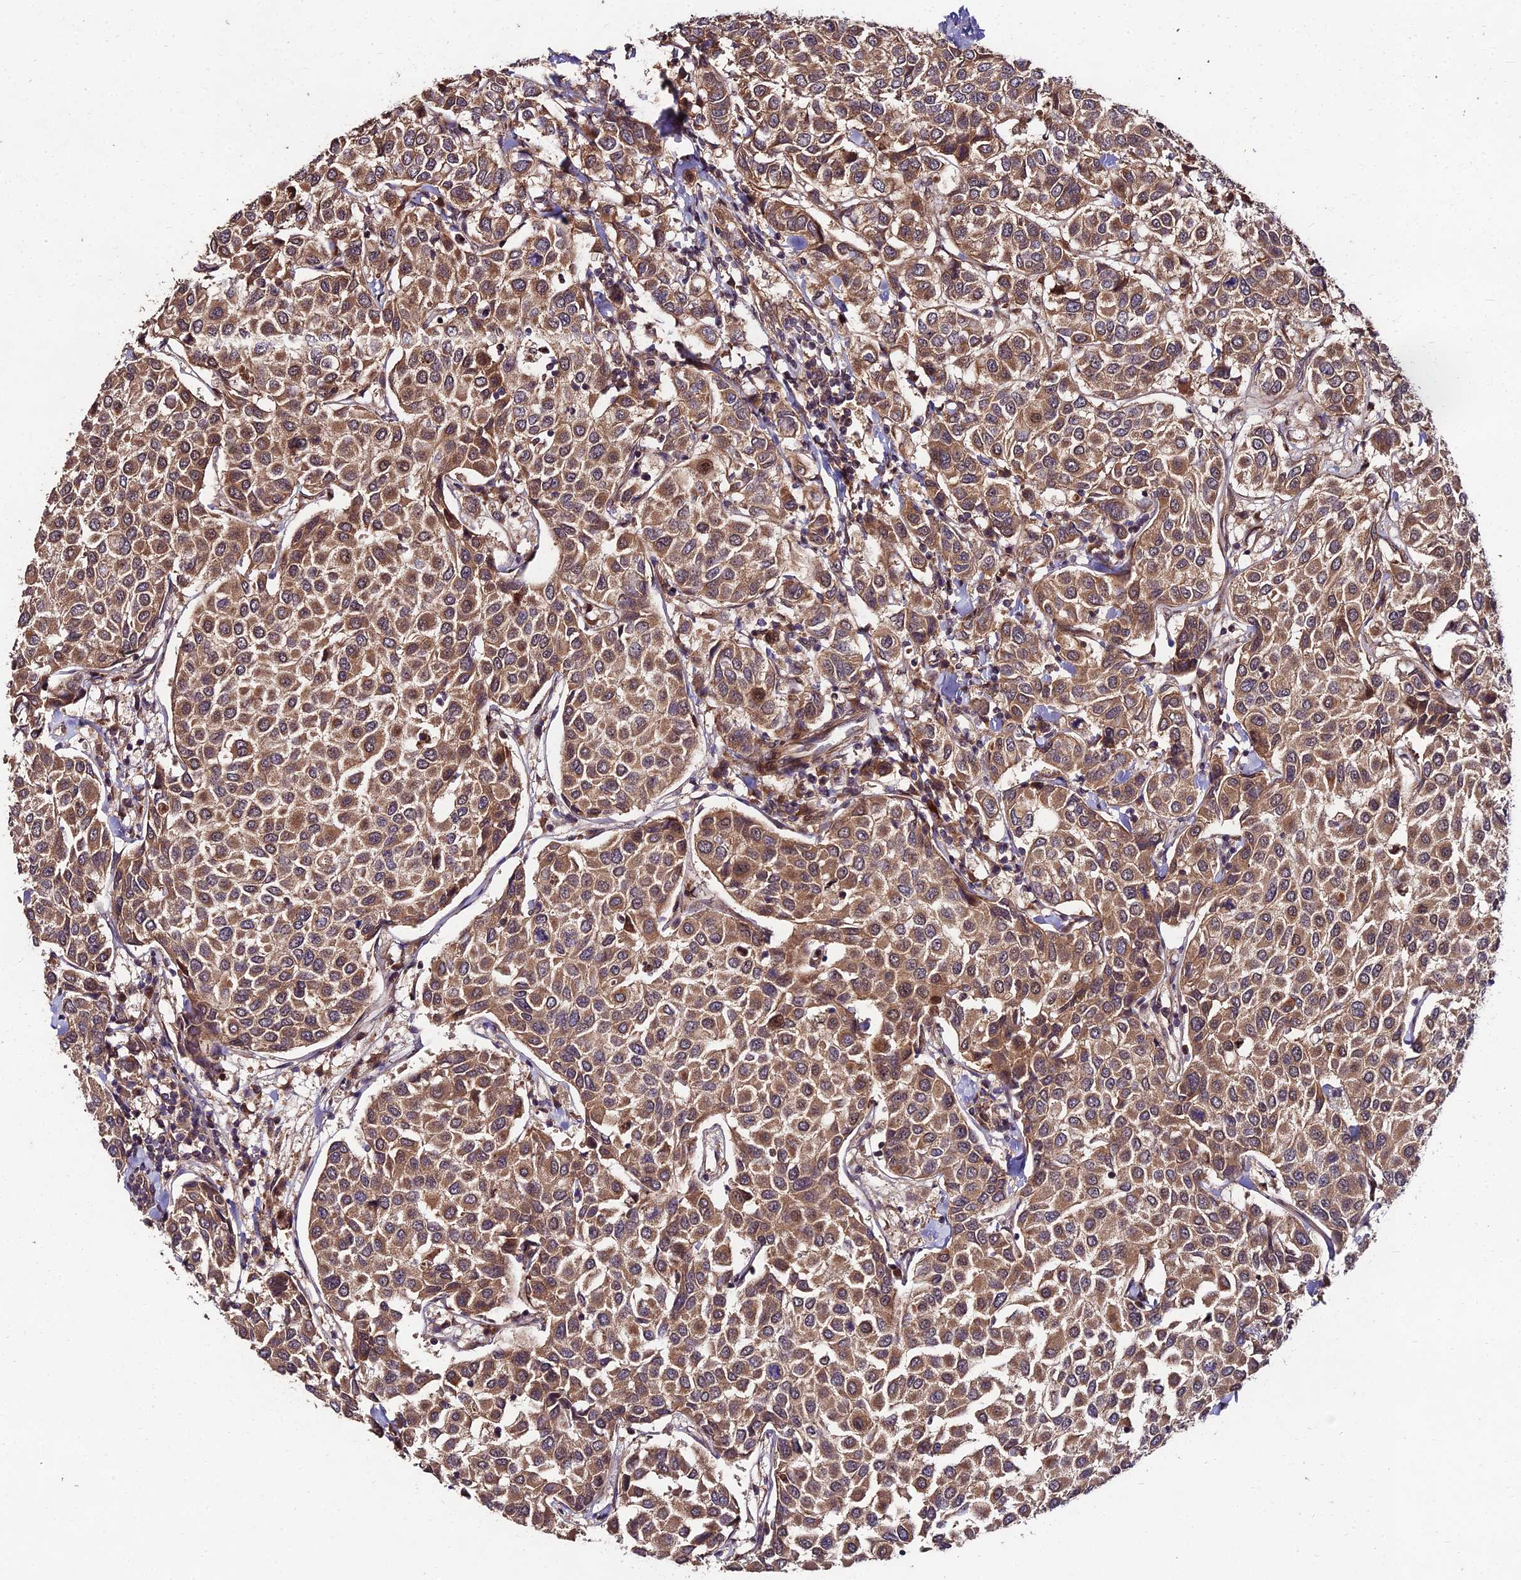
{"staining": {"intensity": "moderate", "quantity": ">75%", "location": "cytoplasmic/membranous,nuclear"}, "tissue": "breast cancer", "cell_type": "Tumor cells", "image_type": "cancer", "snomed": [{"axis": "morphology", "description": "Duct carcinoma"}, {"axis": "topography", "description": "Breast"}], "caption": "High-power microscopy captured an immunohistochemistry (IHC) image of breast intraductal carcinoma, revealing moderate cytoplasmic/membranous and nuclear staining in approximately >75% of tumor cells.", "gene": "MKKS", "patient": {"sex": "female", "age": 55}}